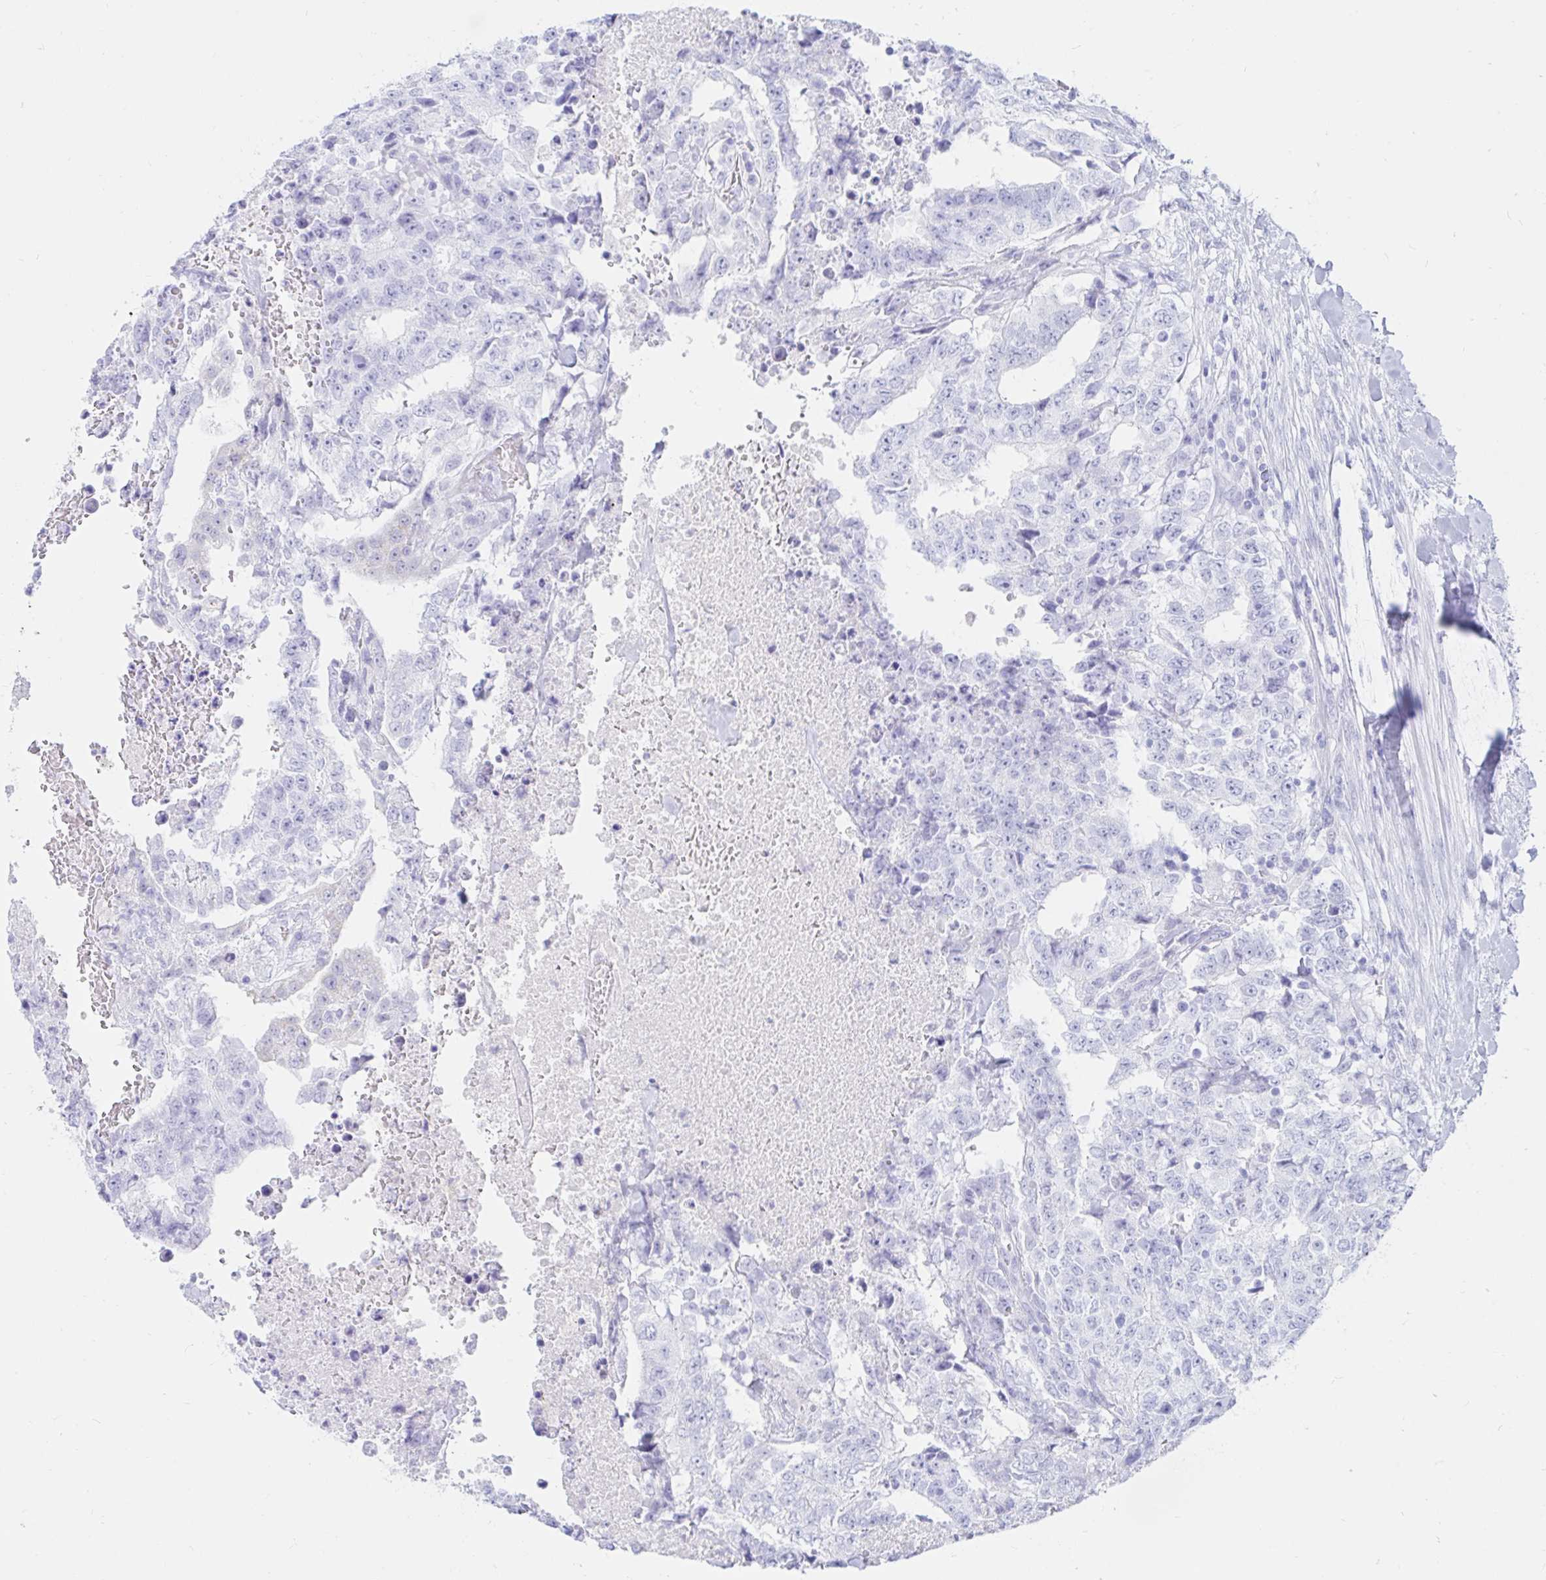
{"staining": {"intensity": "negative", "quantity": "none", "location": "none"}, "tissue": "testis cancer", "cell_type": "Tumor cells", "image_type": "cancer", "snomed": [{"axis": "morphology", "description": "Carcinoma, Embryonal, NOS"}, {"axis": "topography", "description": "Testis"}], "caption": "DAB immunohistochemical staining of human testis cancer (embryonal carcinoma) exhibits no significant positivity in tumor cells.", "gene": "OR6T1", "patient": {"sex": "male", "age": 24}}